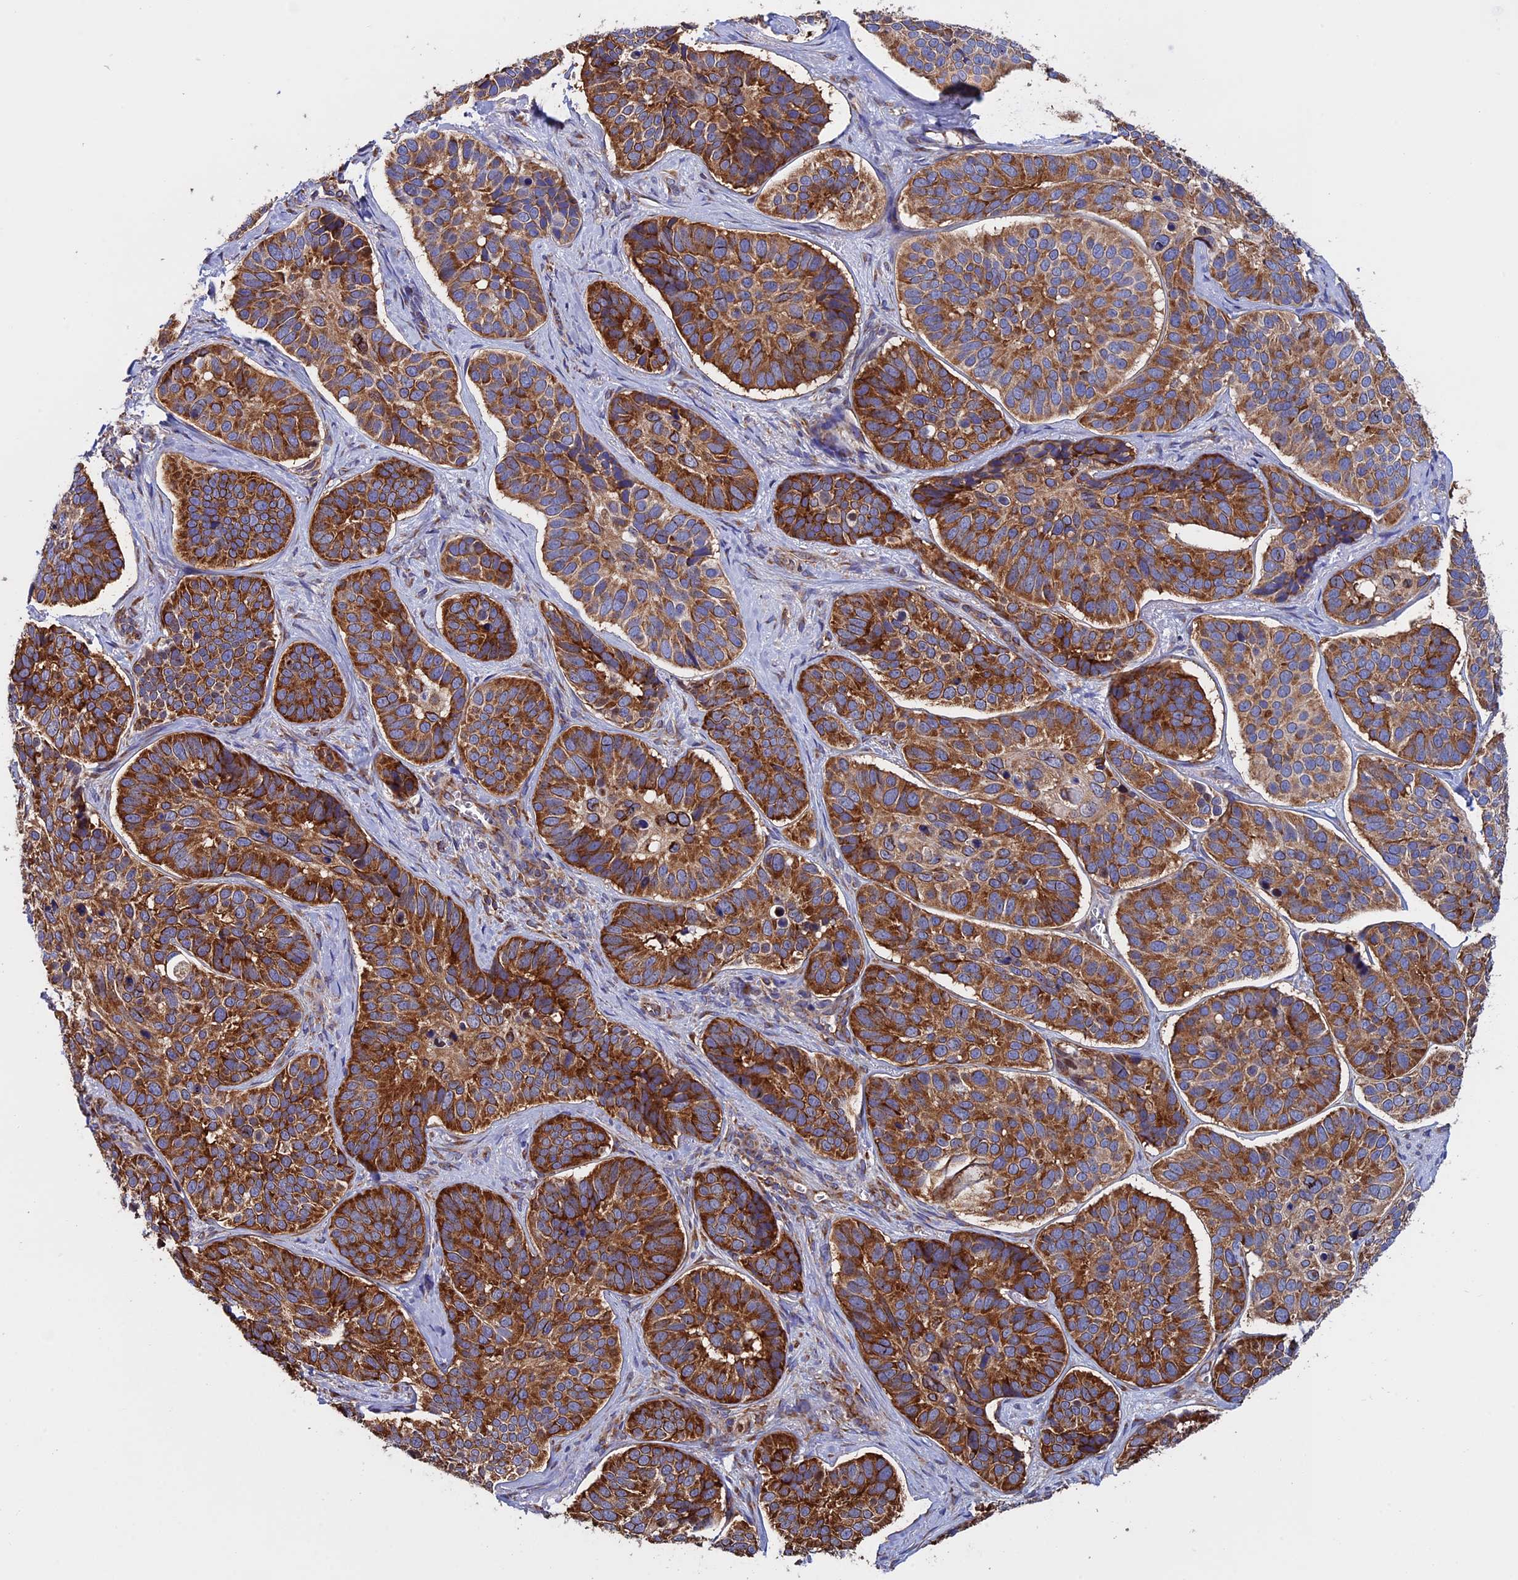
{"staining": {"intensity": "strong", "quantity": "25%-75%", "location": "cytoplasmic/membranous"}, "tissue": "skin cancer", "cell_type": "Tumor cells", "image_type": "cancer", "snomed": [{"axis": "morphology", "description": "Basal cell carcinoma"}, {"axis": "topography", "description": "Skin"}], "caption": "A photomicrograph of basal cell carcinoma (skin) stained for a protein displays strong cytoplasmic/membranous brown staining in tumor cells. The staining is performed using DAB brown chromogen to label protein expression. The nuclei are counter-stained blue using hematoxylin.", "gene": "SLC9A5", "patient": {"sex": "male", "age": 62}}